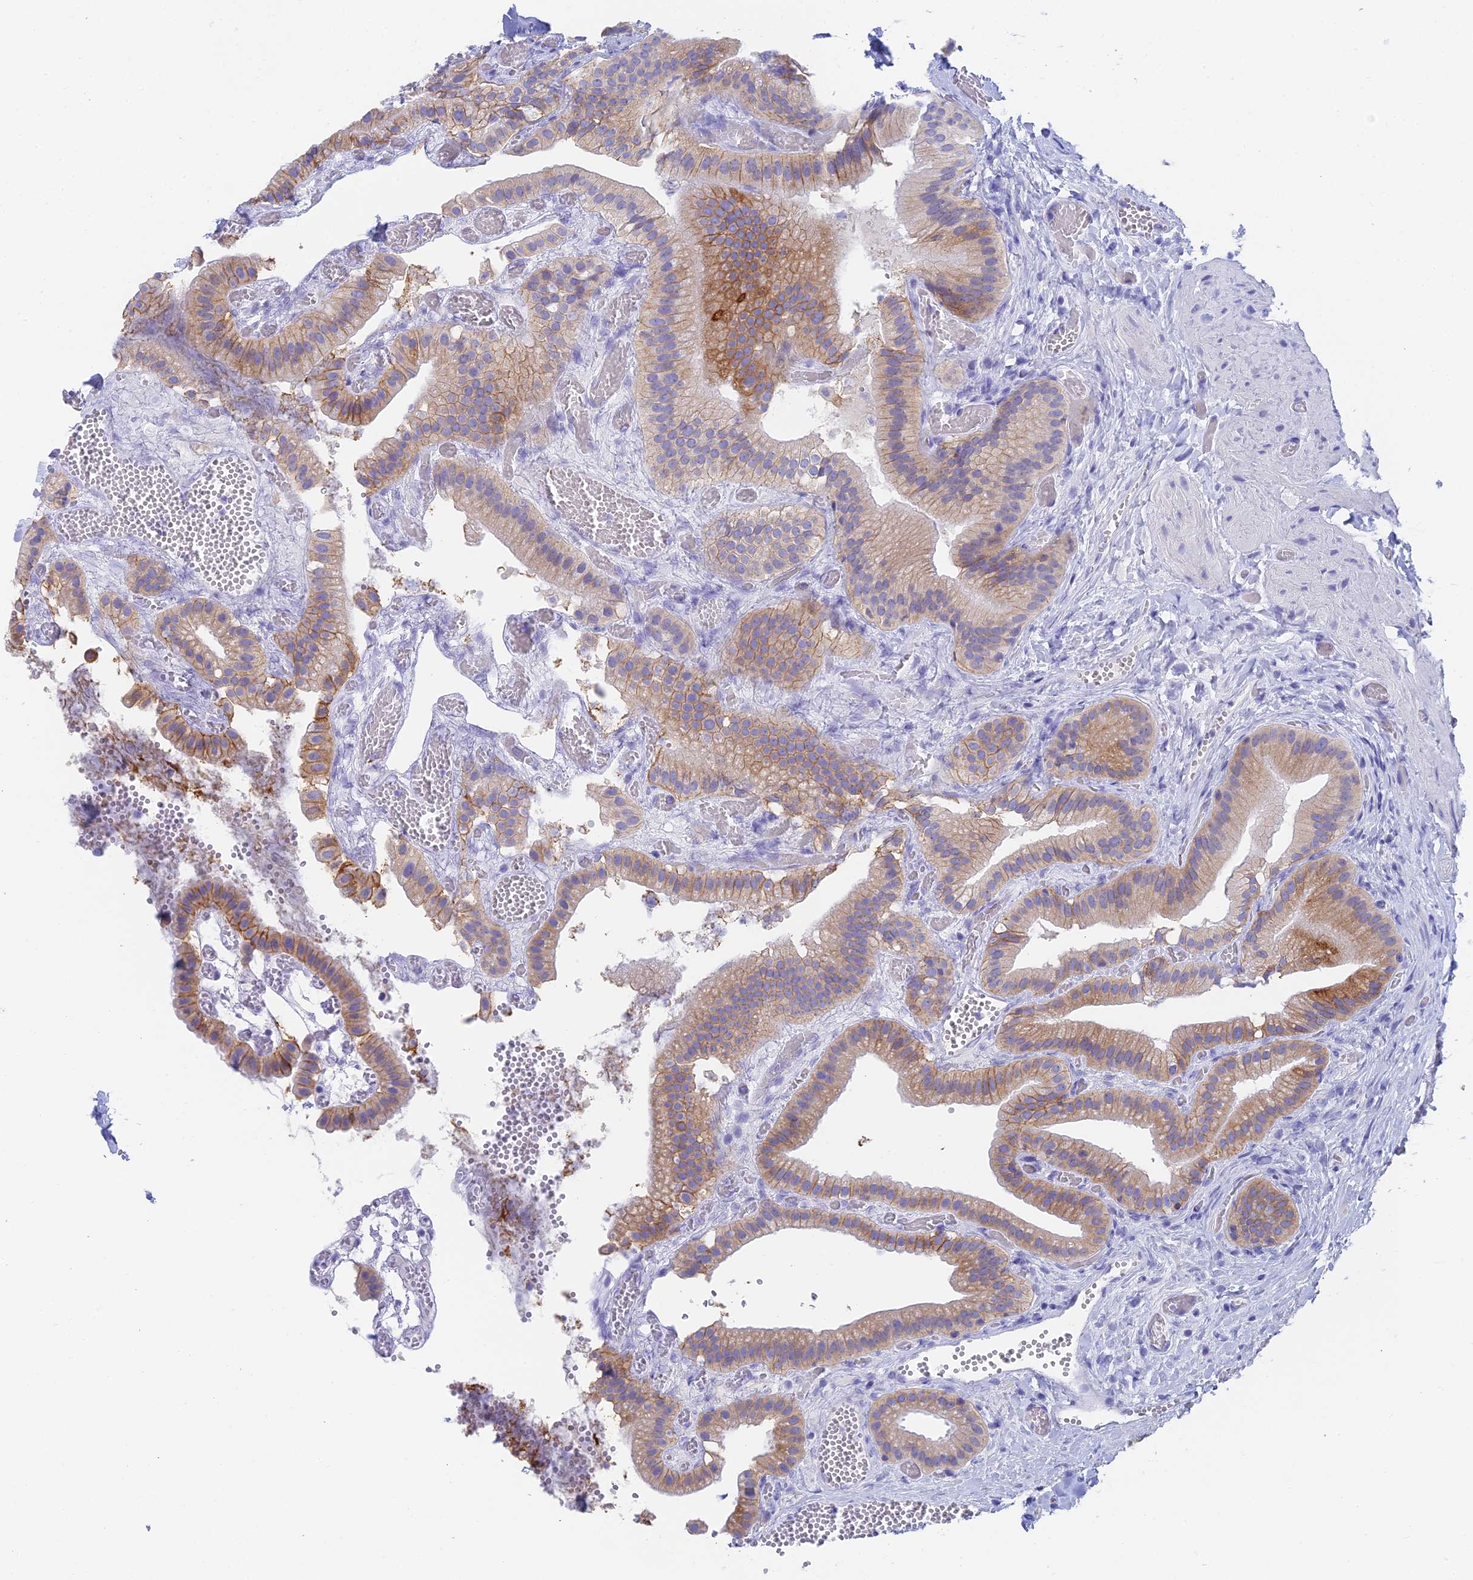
{"staining": {"intensity": "moderate", "quantity": ">75%", "location": "cytoplasmic/membranous"}, "tissue": "gallbladder", "cell_type": "Glandular cells", "image_type": "normal", "snomed": [{"axis": "morphology", "description": "Normal tissue, NOS"}, {"axis": "topography", "description": "Gallbladder"}], "caption": "Protein expression analysis of benign gallbladder displays moderate cytoplasmic/membranous staining in approximately >75% of glandular cells. The staining is performed using DAB brown chromogen to label protein expression. The nuclei are counter-stained blue using hematoxylin.", "gene": "ADAMTS13", "patient": {"sex": "female", "age": 64}}